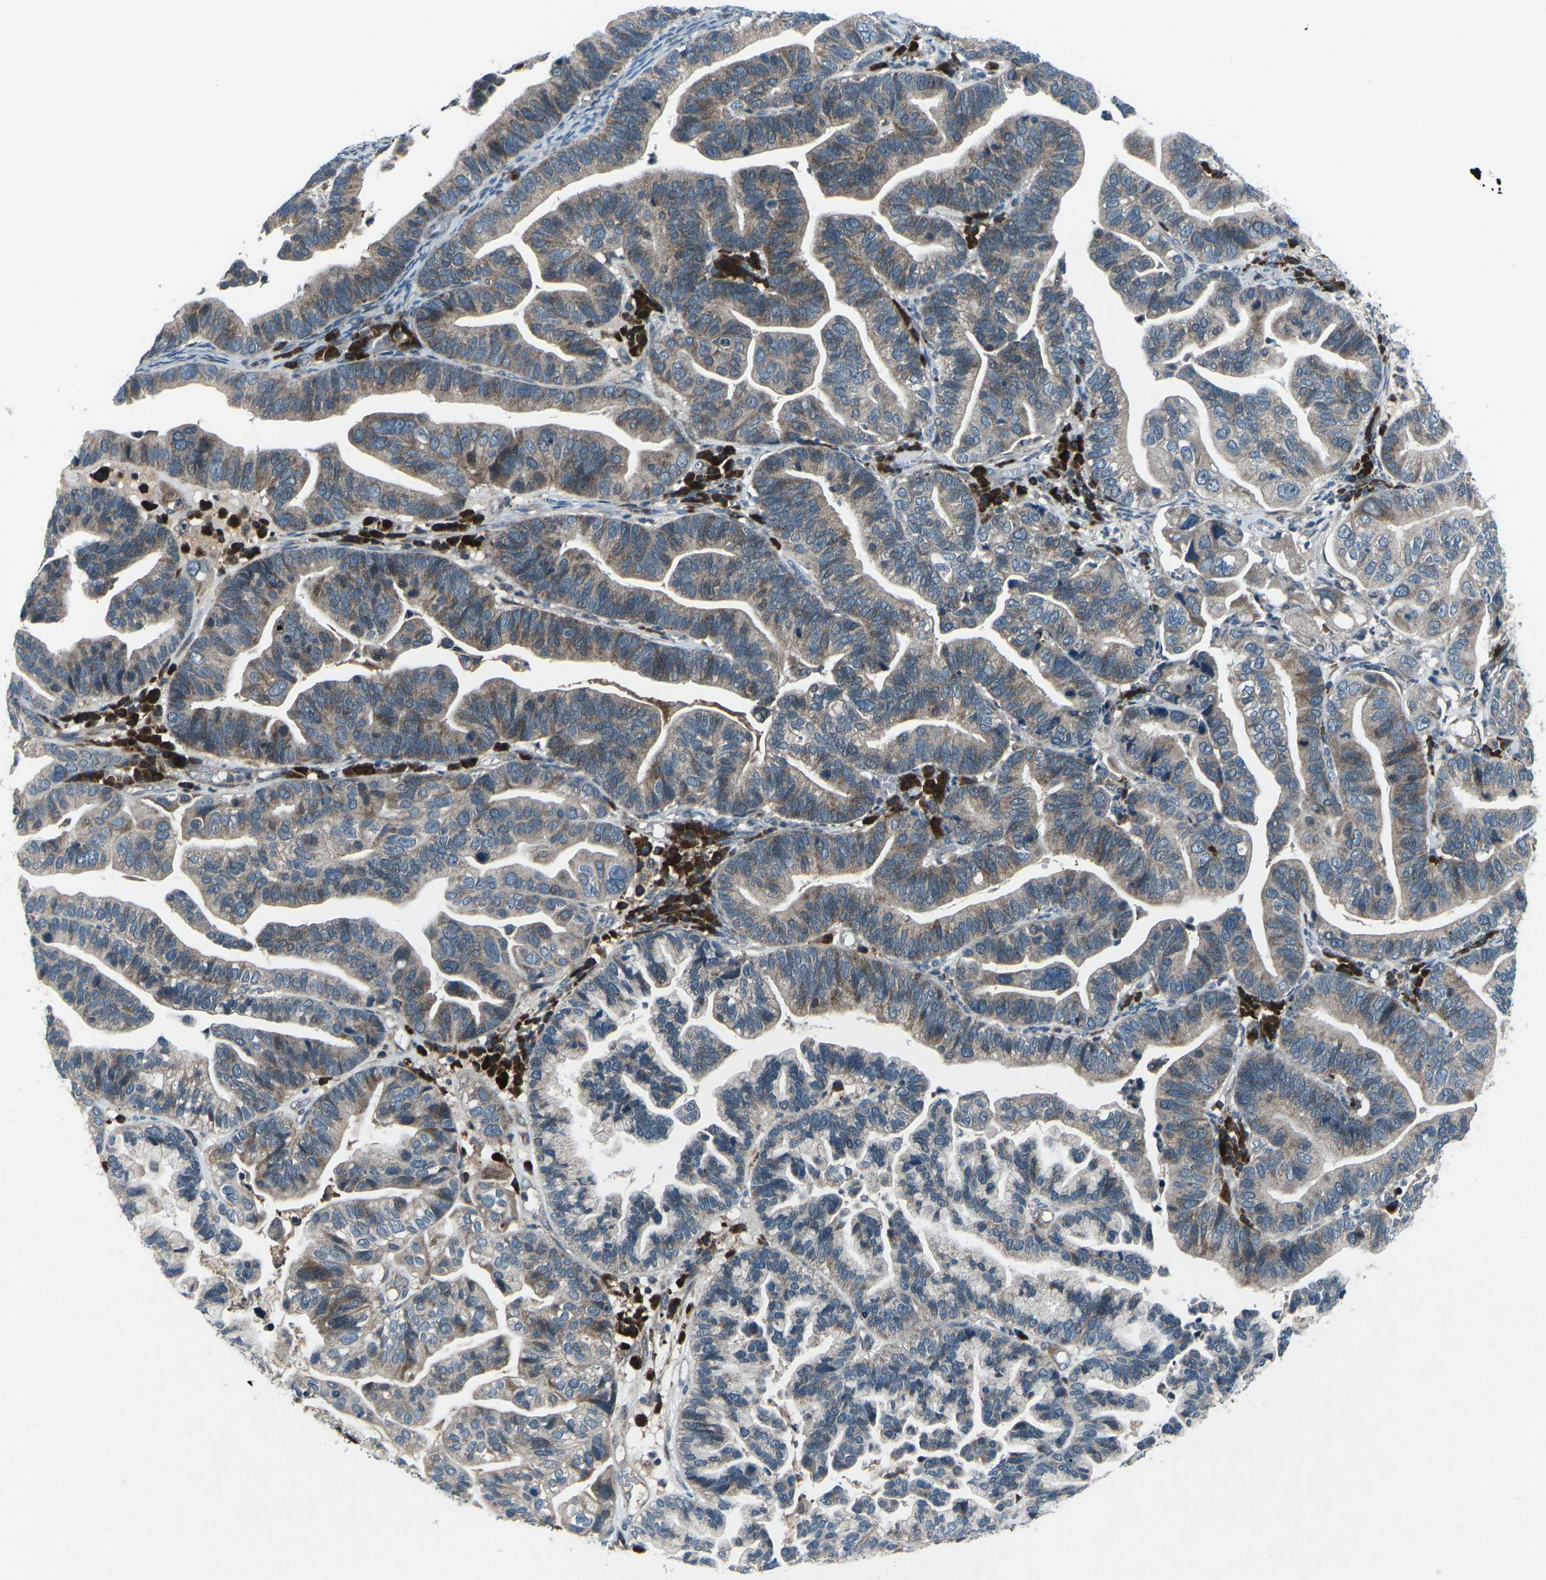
{"staining": {"intensity": "moderate", "quantity": ">75%", "location": "cytoplasmic/membranous"}, "tissue": "ovarian cancer", "cell_type": "Tumor cells", "image_type": "cancer", "snomed": [{"axis": "morphology", "description": "Cystadenocarcinoma, serous, NOS"}, {"axis": "topography", "description": "Ovary"}], "caption": "This image displays immunohistochemistry (IHC) staining of human ovarian cancer, with medium moderate cytoplasmic/membranous positivity in approximately >75% of tumor cells.", "gene": "CDK16", "patient": {"sex": "female", "age": 56}}